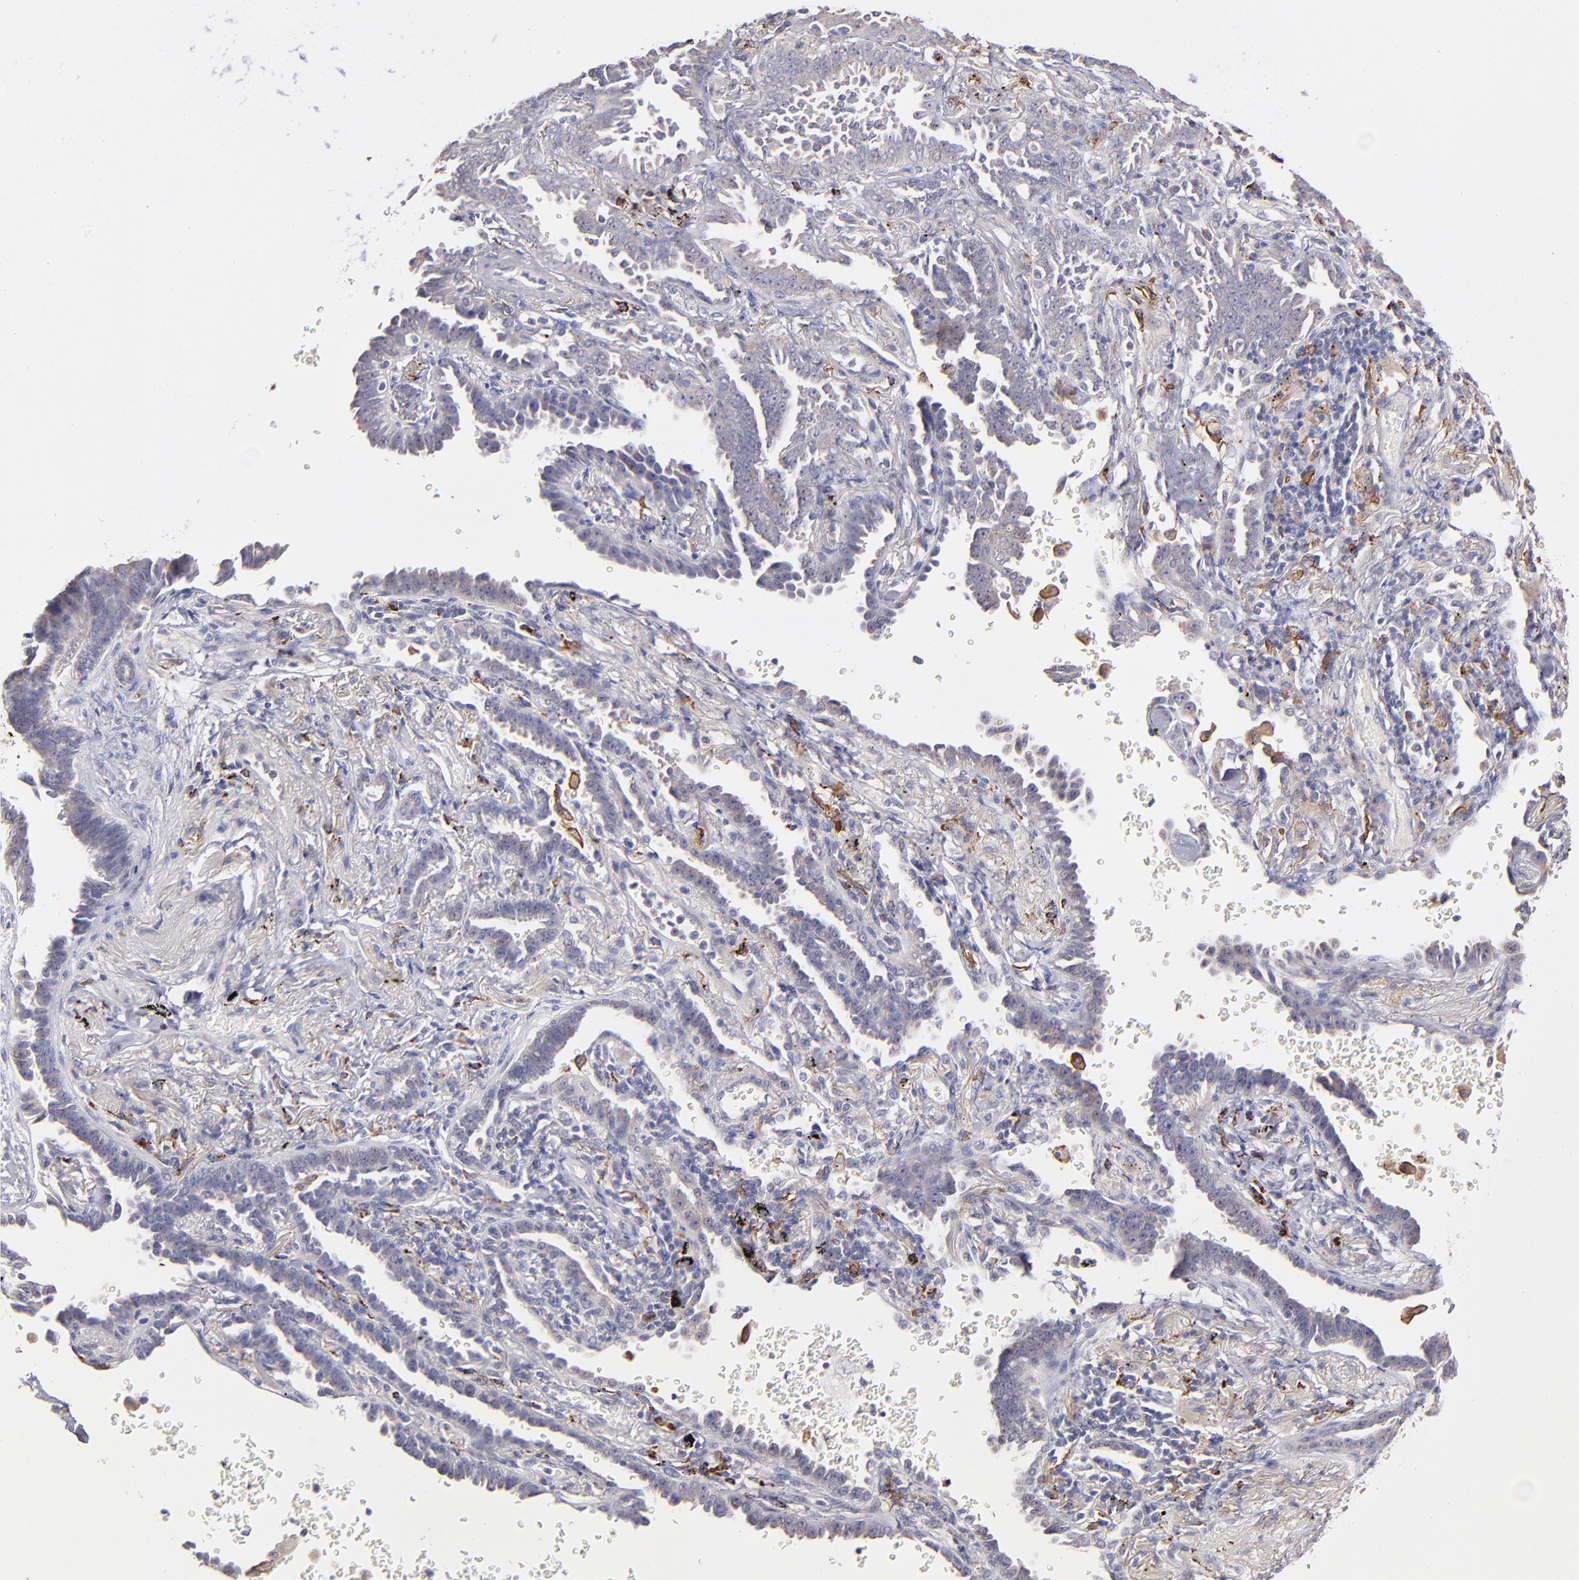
{"staining": {"intensity": "weak", "quantity": "25%-75%", "location": "cytoplasmic/membranous"}, "tissue": "lung cancer", "cell_type": "Tumor cells", "image_type": "cancer", "snomed": [{"axis": "morphology", "description": "Adenocarcinoma, NOS"}, {"axis": "topography", "description": "Lung"}], "caption": "An image of human lung cancer (adenocarcinoma) stained for a protein reveals weak cytoplasmic/membranous brown staining in tumor cells.", "gene": "GLDC", "patient": {"sex": "female", "age": 64}}